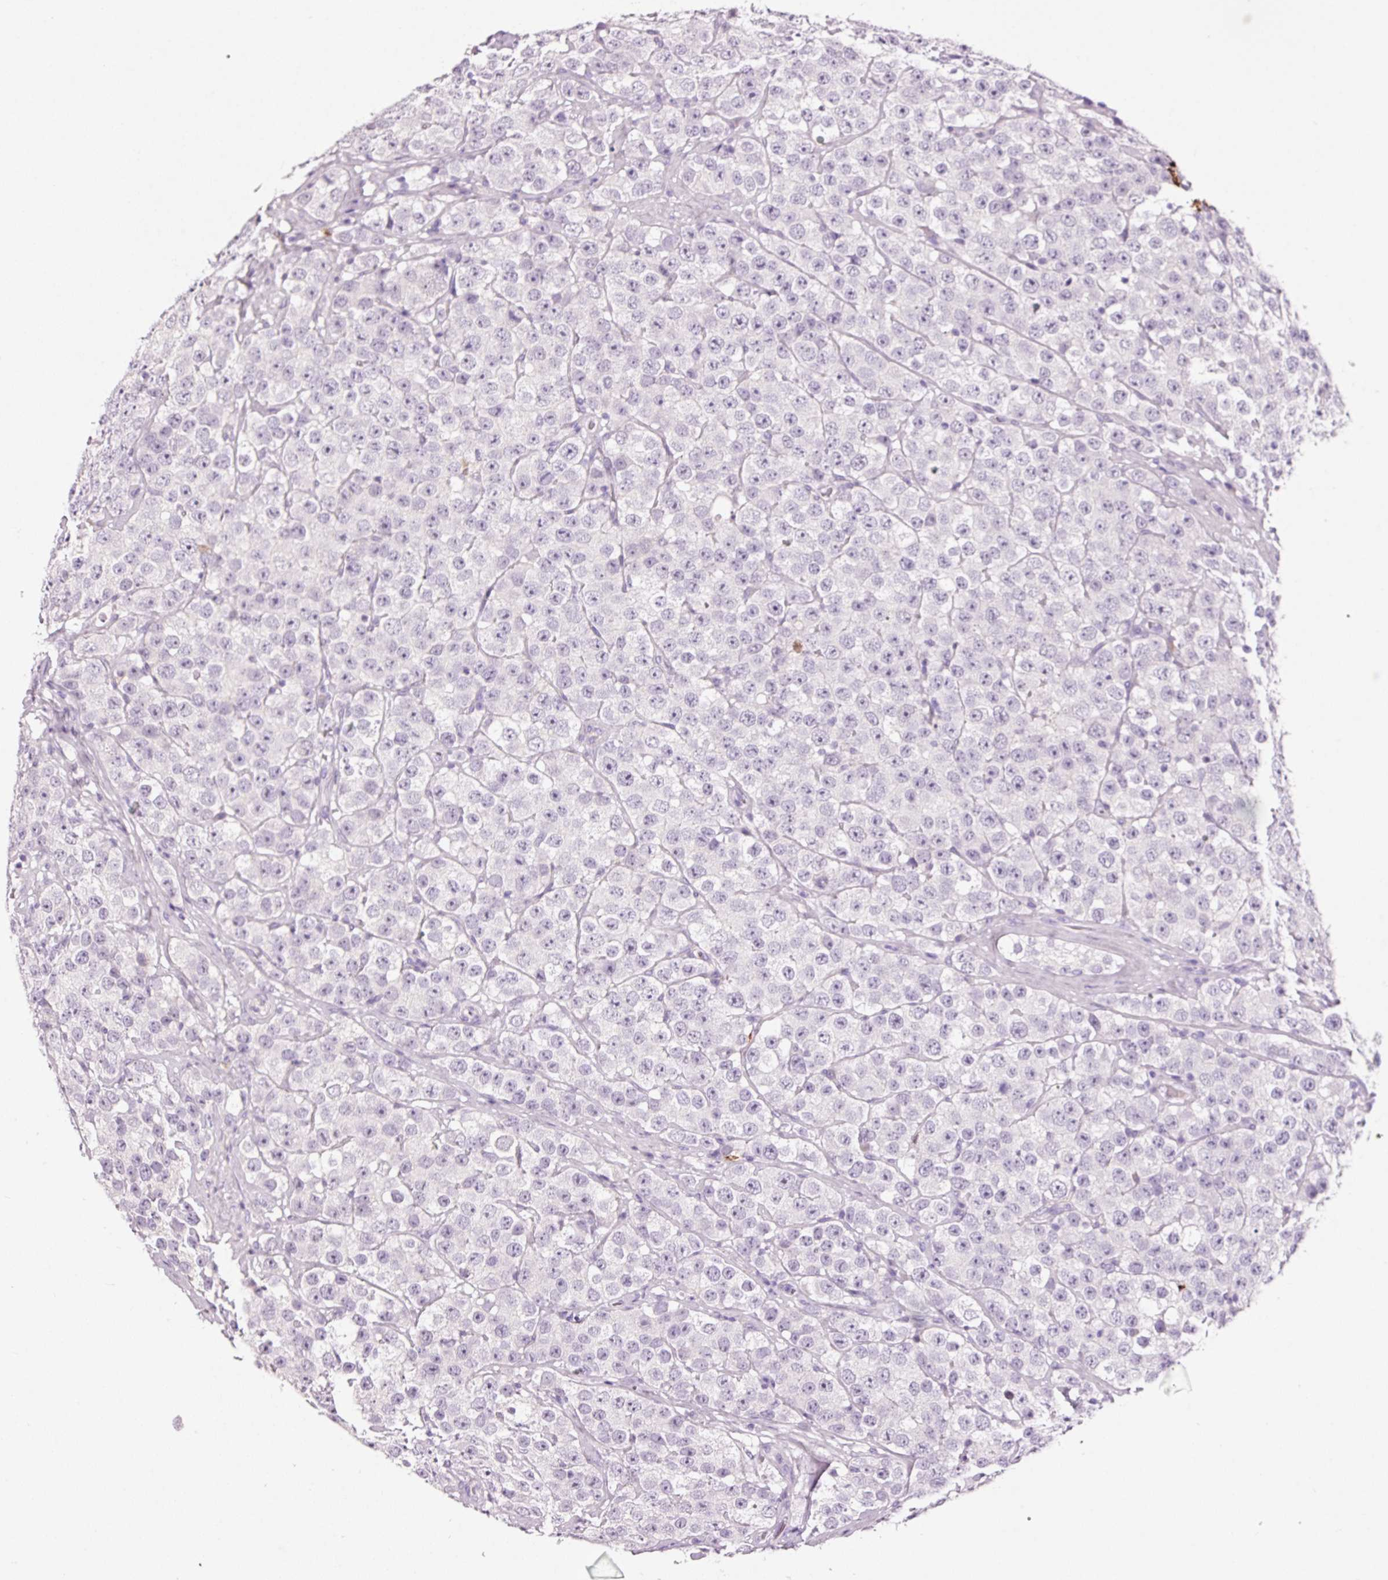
{"staining": {"intensity": "negative", "quantity": "none", "location": "none"}, "tissue": "testis cancer", "cell_type": "Tumor cells", "image_type": "cancer", "snomed": [{"axis": "morphology", "description": "Seminoma, NOS"}, {"axis": "topography", "description": "Testis"}], "caption": "This is a photomicrograph of IHC staining of testis seminoma, which shows no staining in tumor cells.", "gene": "LAMP3", "patient": {"sex": "male", "age": 28}}